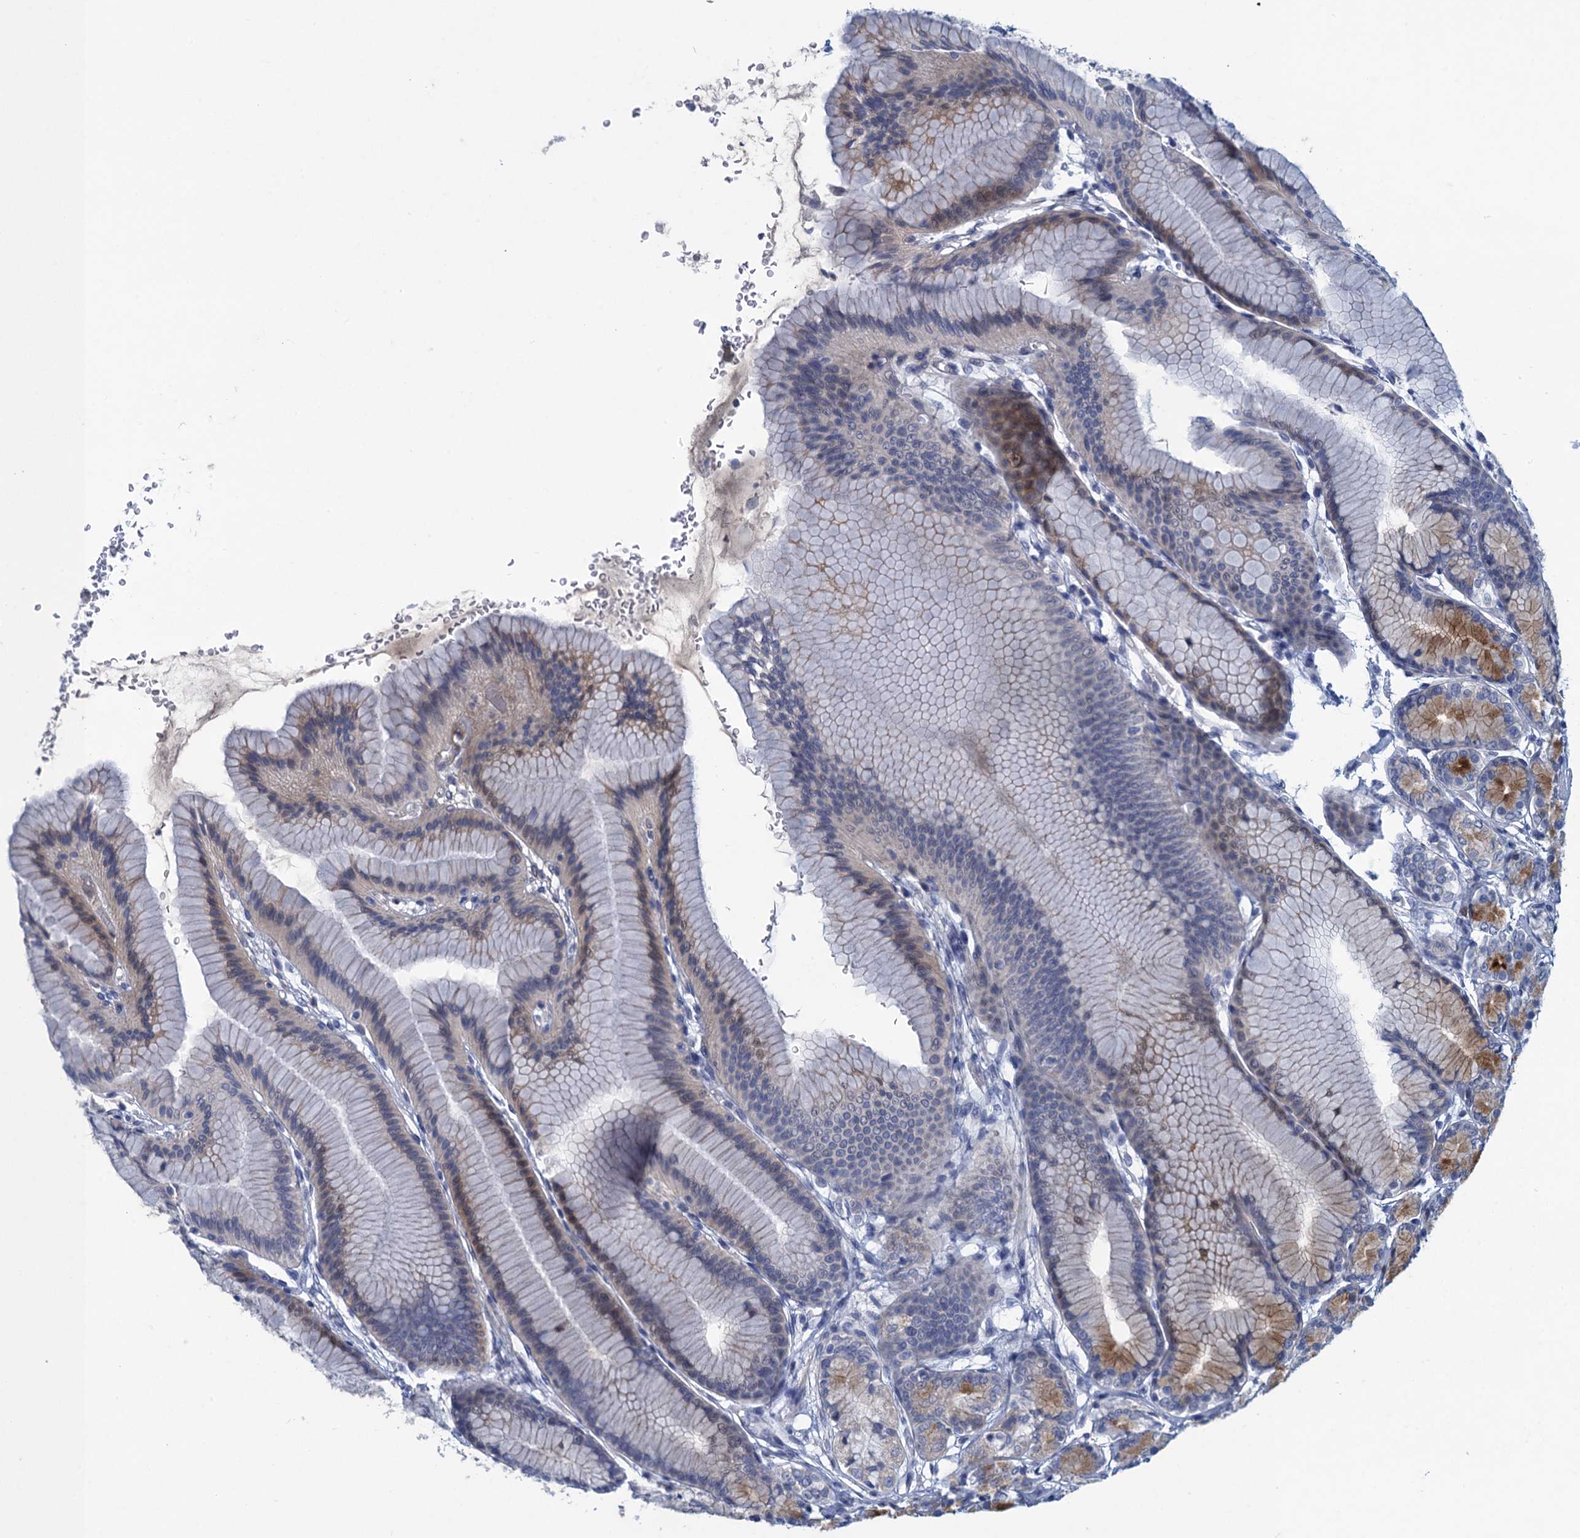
{"staining": {"intensity": "weak", "quantity": "25%-75%", "location": "cytoplasmic/membranous"}, "tissue": "stomach", "cell_type": "Glandular cells", "image_type": "normal", "snomed": [{"axis": "morphology", "description": "Normal tissue, NOS"}, {"axis": "morphology", "description": "Adenocarcinoma, NOS"}, {"axis": "morphology", "description": "Adenocarcinoma, High grade"}, {"axis": "topography", "description": "Stomach, upper"}, {"axis": "topography", "description": "Stomach"}], "caption": "High-power microscopy captured an IHC histopathology image of benign stomach, revealing weak cytoplasmic/membranous staining in approximately 25%-75% of glandular cells.", "gene": "SCEL", "patient": {"sex": "female", "age": 65}}